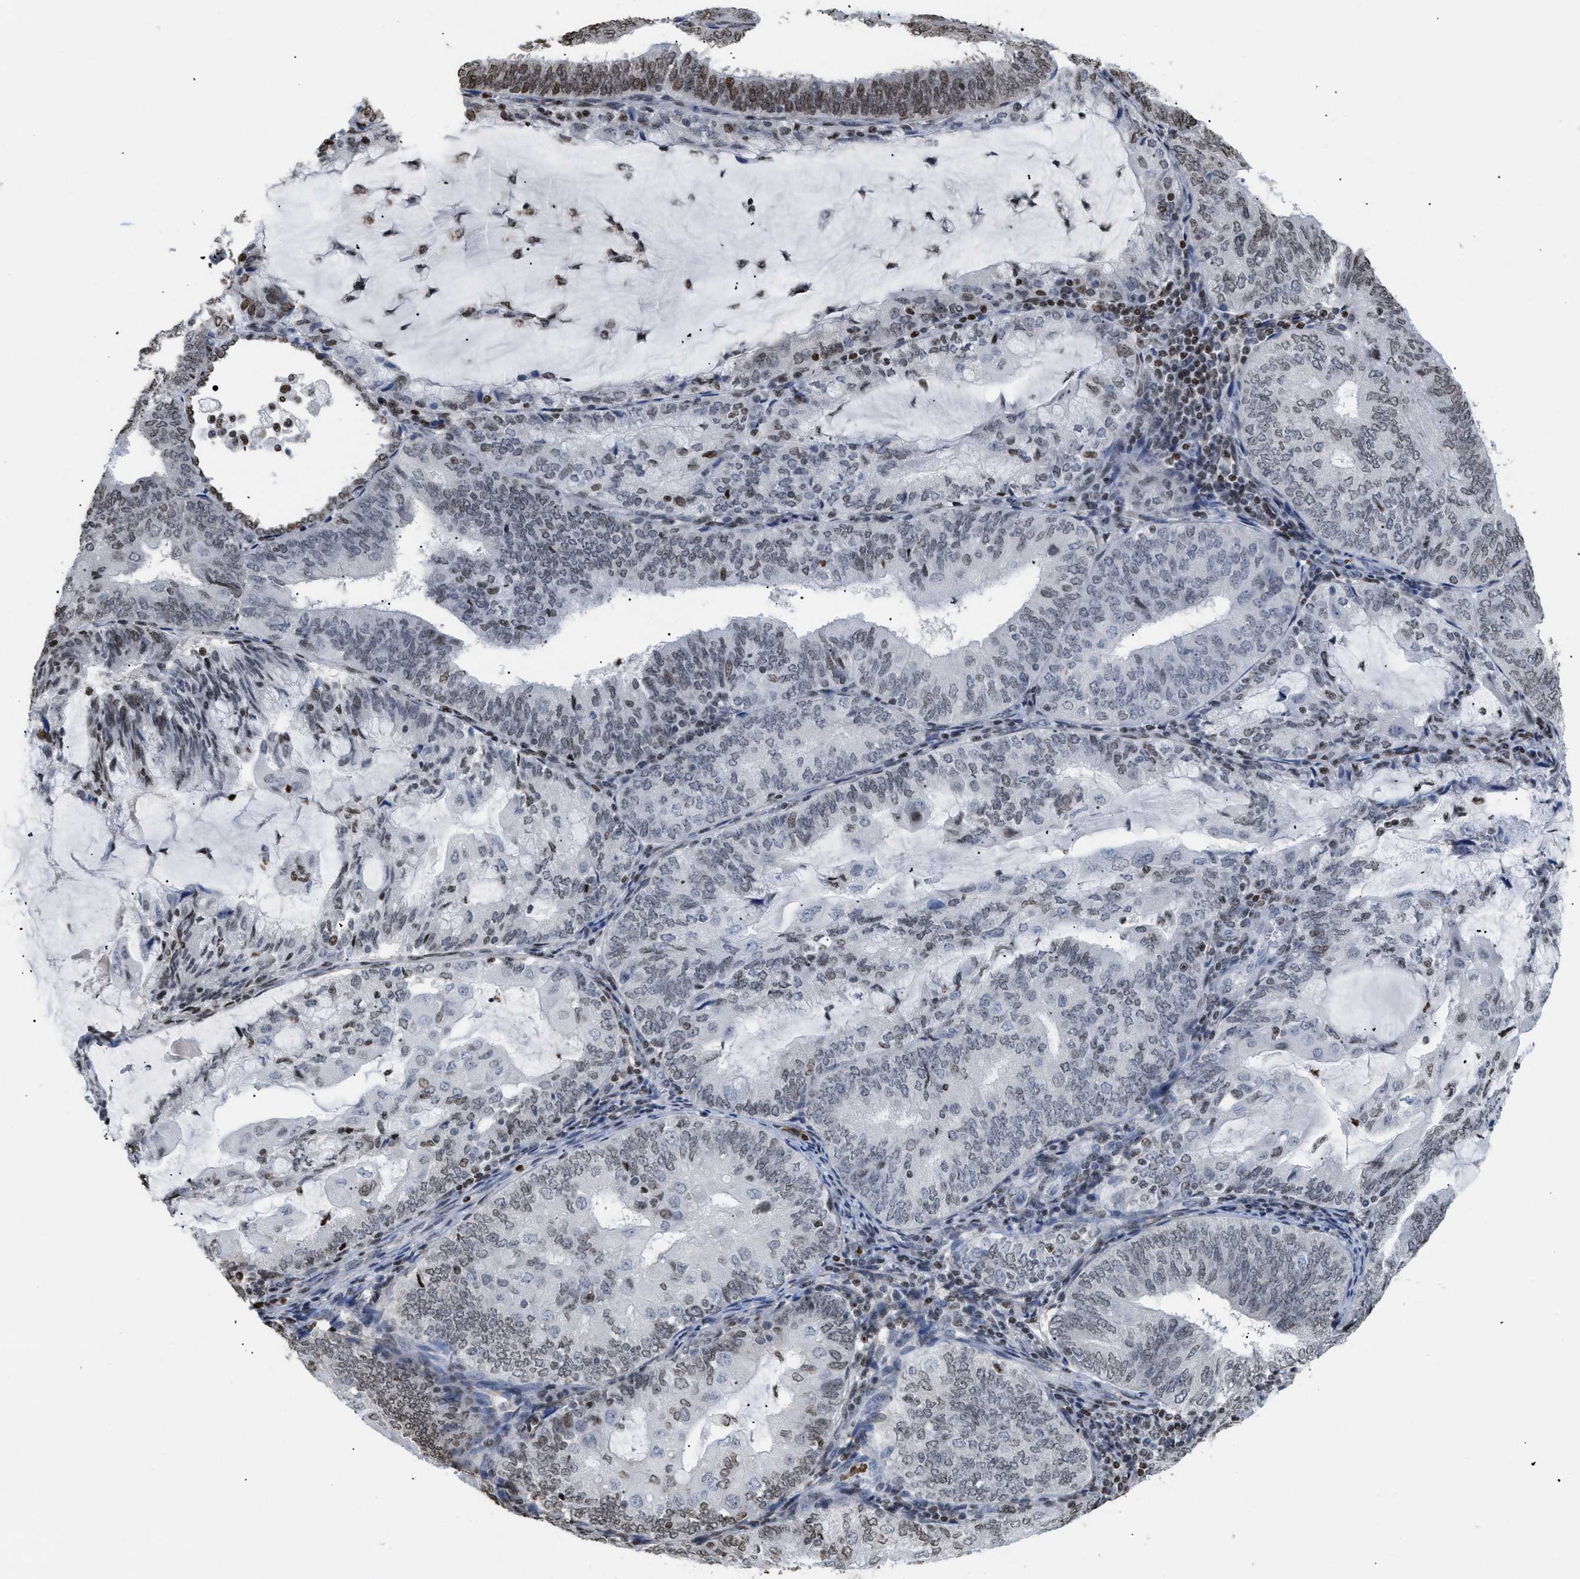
{"staining": {"intensity": "weak", "quantity": ">75%", "location": "nuclear"}, "tissue": "endometrial cancer", "cell_type": "Tumor cells", "image_type": "cancer", "snomed": [{"axis": "morphology", "description": "Adenocarcinoma, NOS"}, {"axis": "topography", "description": "Endometrium"}], "caption": "This histopathology image shows endometrial adenocarcinoma stained with immunohistochemistry (IHC) to label a protein in brown. The nuclear of tumor cells show weak positivity for the protein. Nuclei are counter-stained blue.", "gene": "HMGN2", "patient": {"sex": "female", "age": 81}}